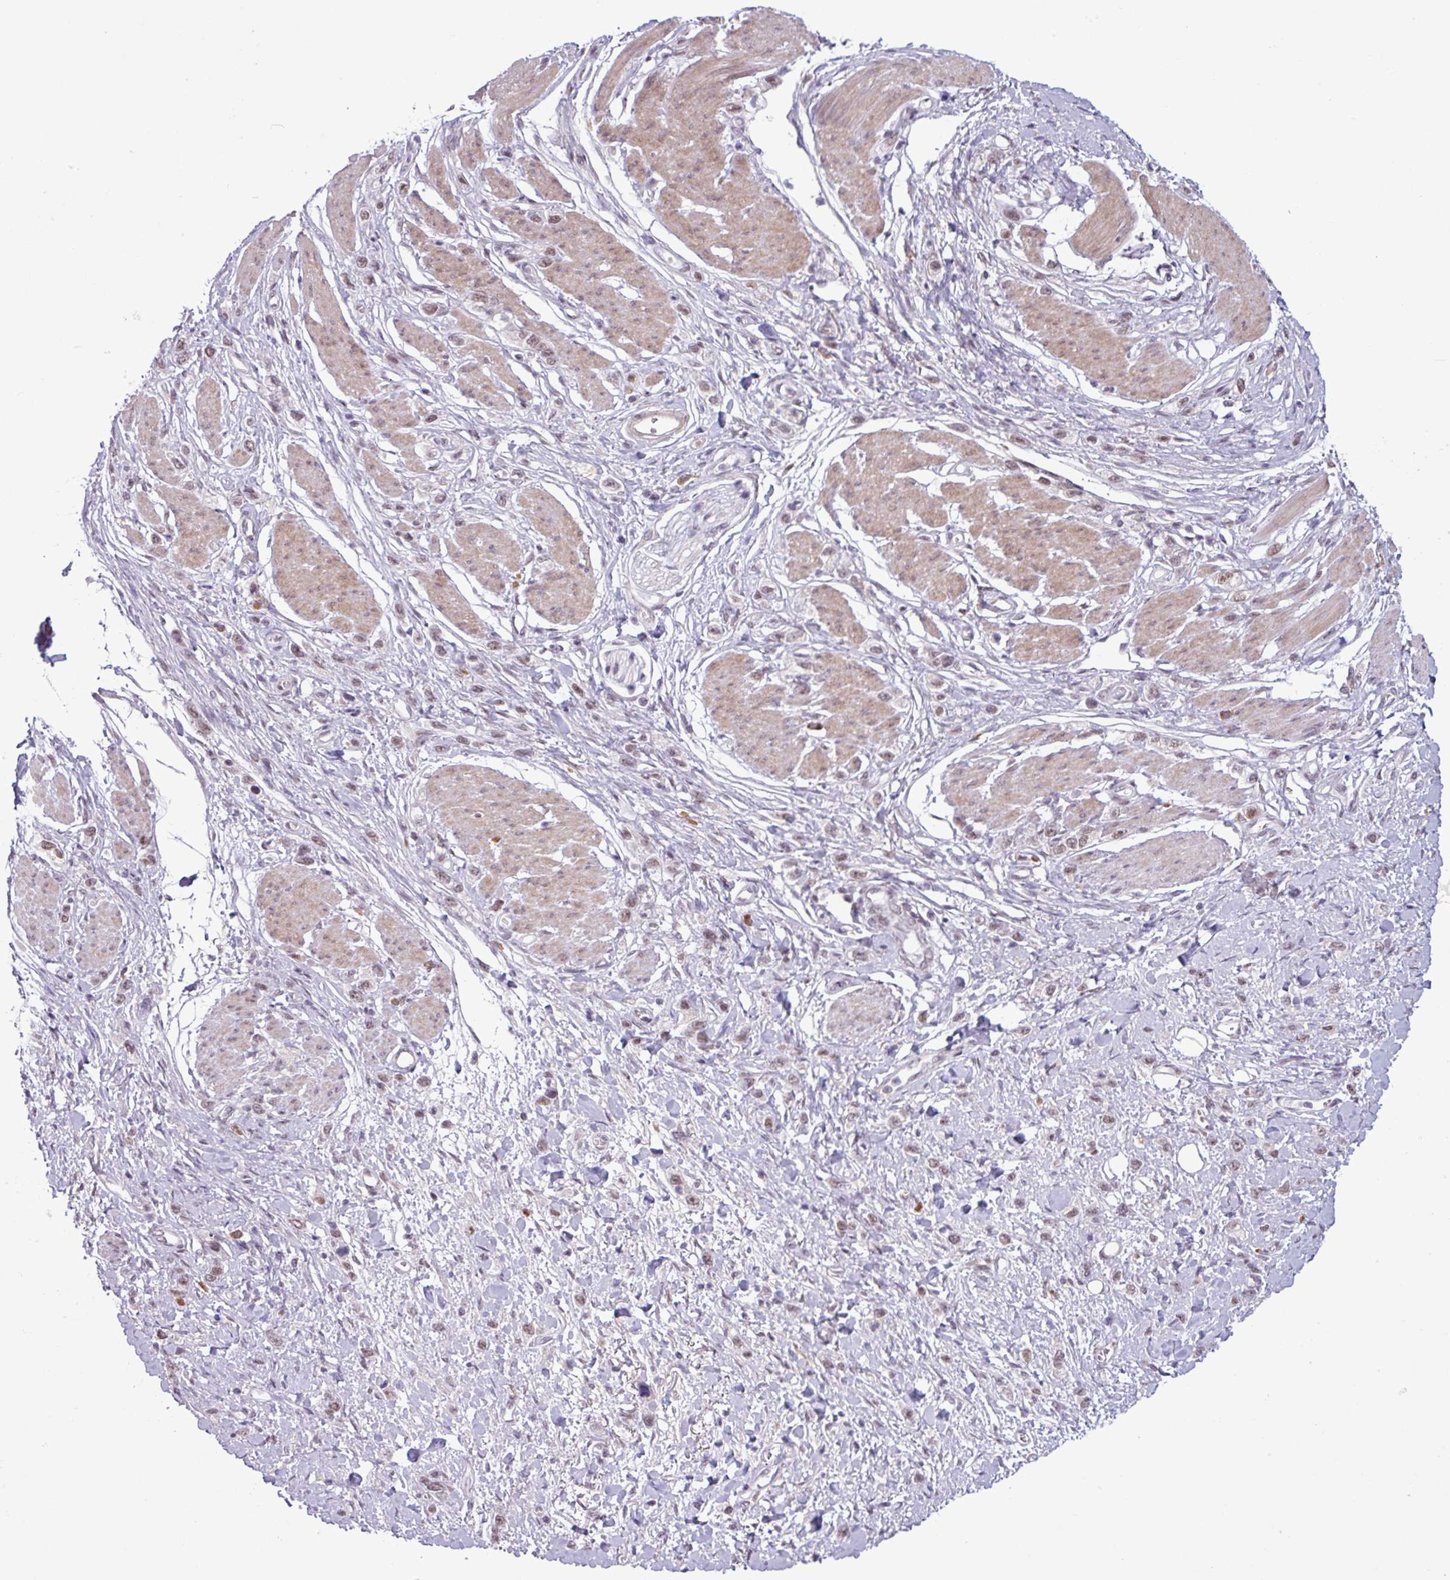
{"staining": {"intensity": "weak", "quantity": ">75%", "location": "nuclear"}, "tissue": "stomach cancer", "cell_type": "Tumor cells", "image_type": "cancer", "snomed": [{"axis": "morphology", "description": "Adenocarcinoma, NOS"}, {"axis": "topography", "description": "Stomach"}], "caption": "Weak nuclear protein expression is appreciated in about >75% of tumor cells in stomach adenocarcinoma.", "gene": "NOTCH2", "patient": {"sex": "female", "age": 65}}